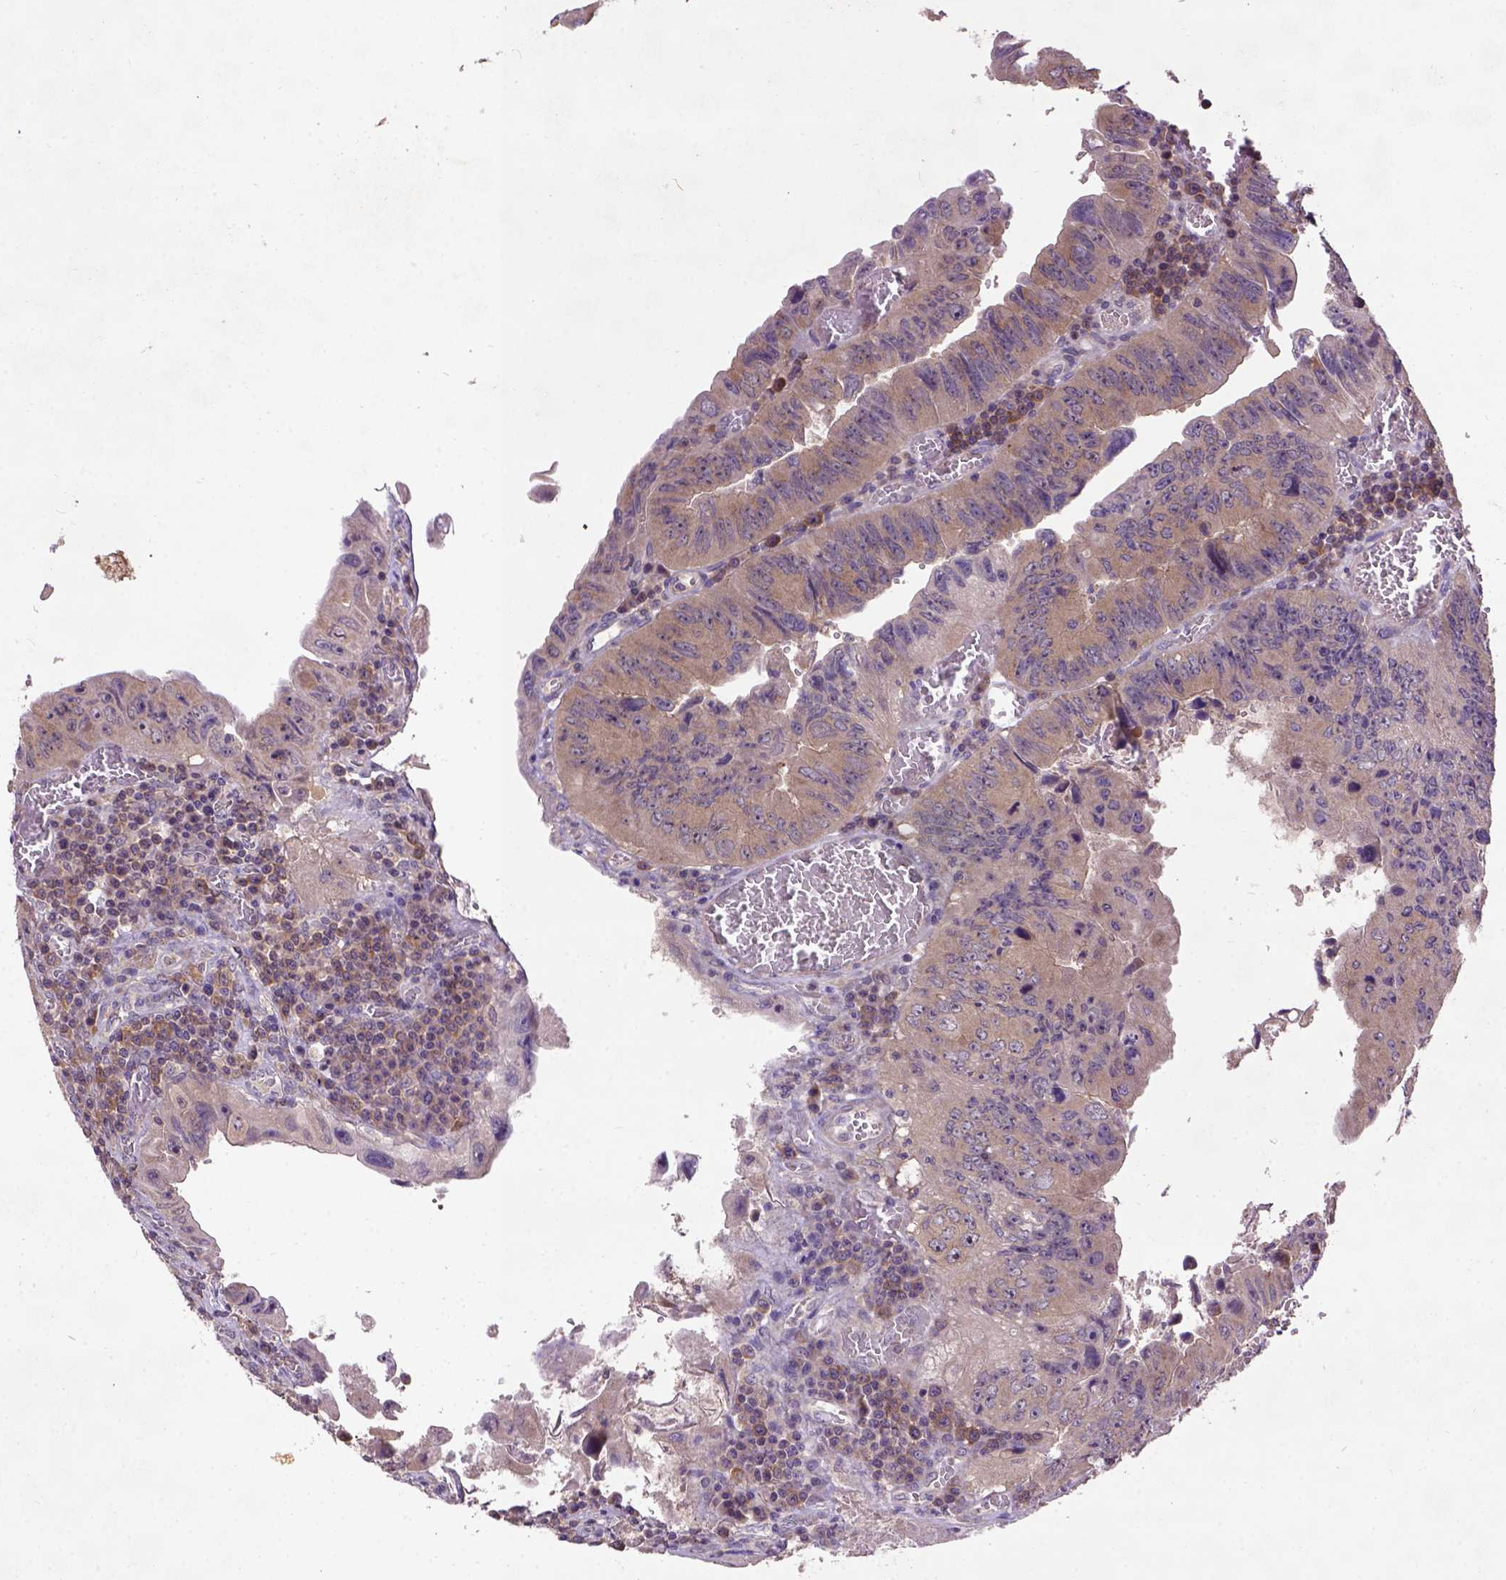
{"staining": {"intensity": "moderate", "quantity": "<25%", "location": "cytoplasmic/membranous"}, "tissue": "colorectal cancer", "cell_type": "Tumor cells", "image_type": "cancer", "snomed": [{"axis": "morphology", "description": "Adenocarcinoma, NOS"}, {"axis": "topography", "description": "Colon"}], "caption": "Protein analysis of colorectal cancer (adenocarcinoma) tissue demonstrates moderate cytoplasmic/membranous staining in about <25% of tumor cells.", "gene": "KBTBD8", "patient": {"sex": "female", "age": 84}}